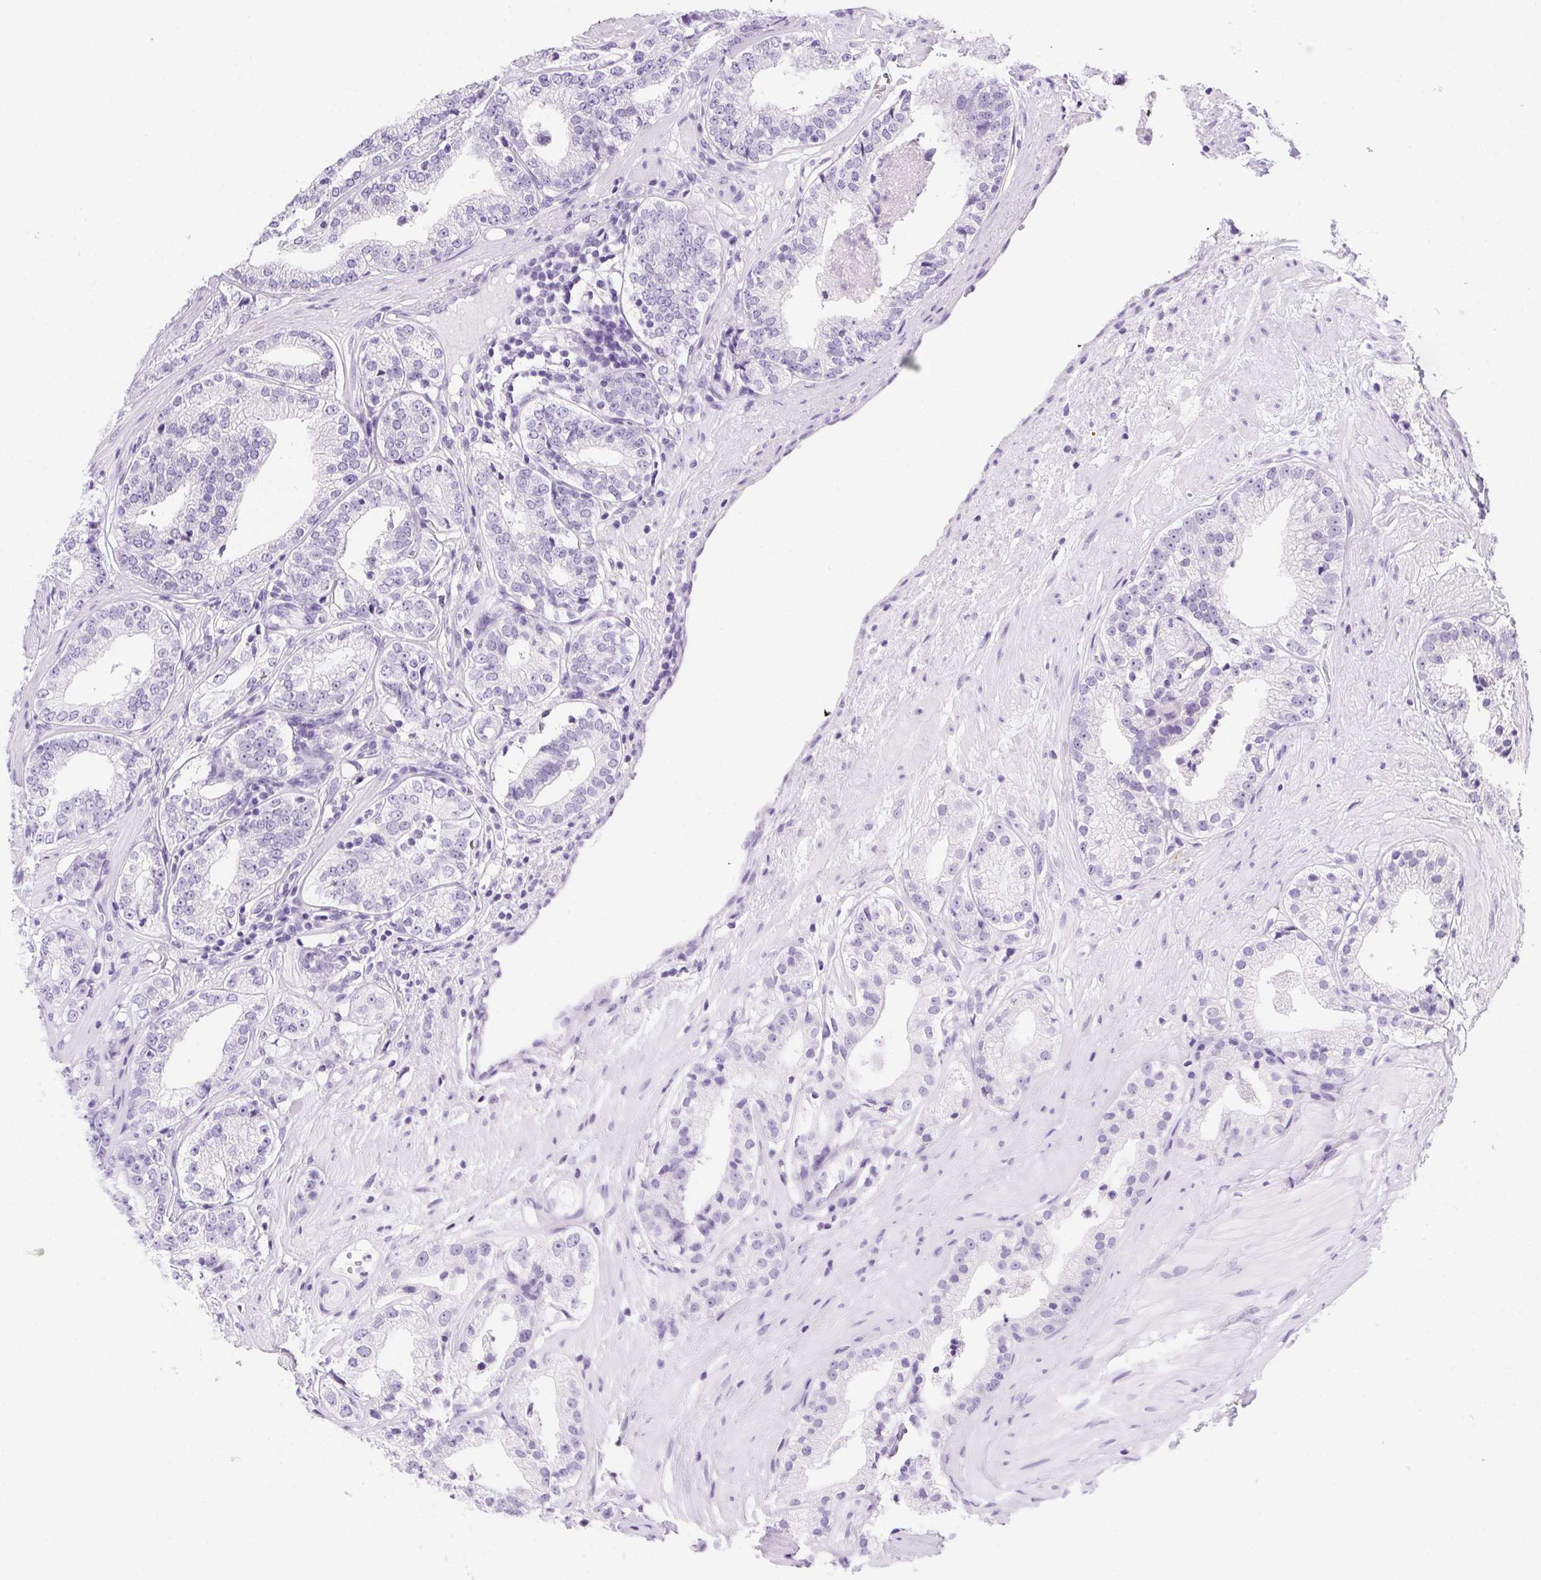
{"staining": {"intensity": "negative", "quantity": "none", "location": "none"}, "tissue": "prostate cancer", "cell_type": "Tumor cells", "image_type": "cancer", "snomed": [{"axis": "morphology", "description": "Adenocarcinoma, Low grade"}, {"axis": "topography", "description": "Prostate"}], "caption": "Immunohistochemistry (IHC) micrograph of human prostate cancer stained for a protein (brown), which shows no positivity in tumor cells. The staining is performed using DAB brown chromogen with nuclei counter-stained in using hematoxylin.", "gene": "PRKAA1", "patient": {"sex": "male", "age": 60}}